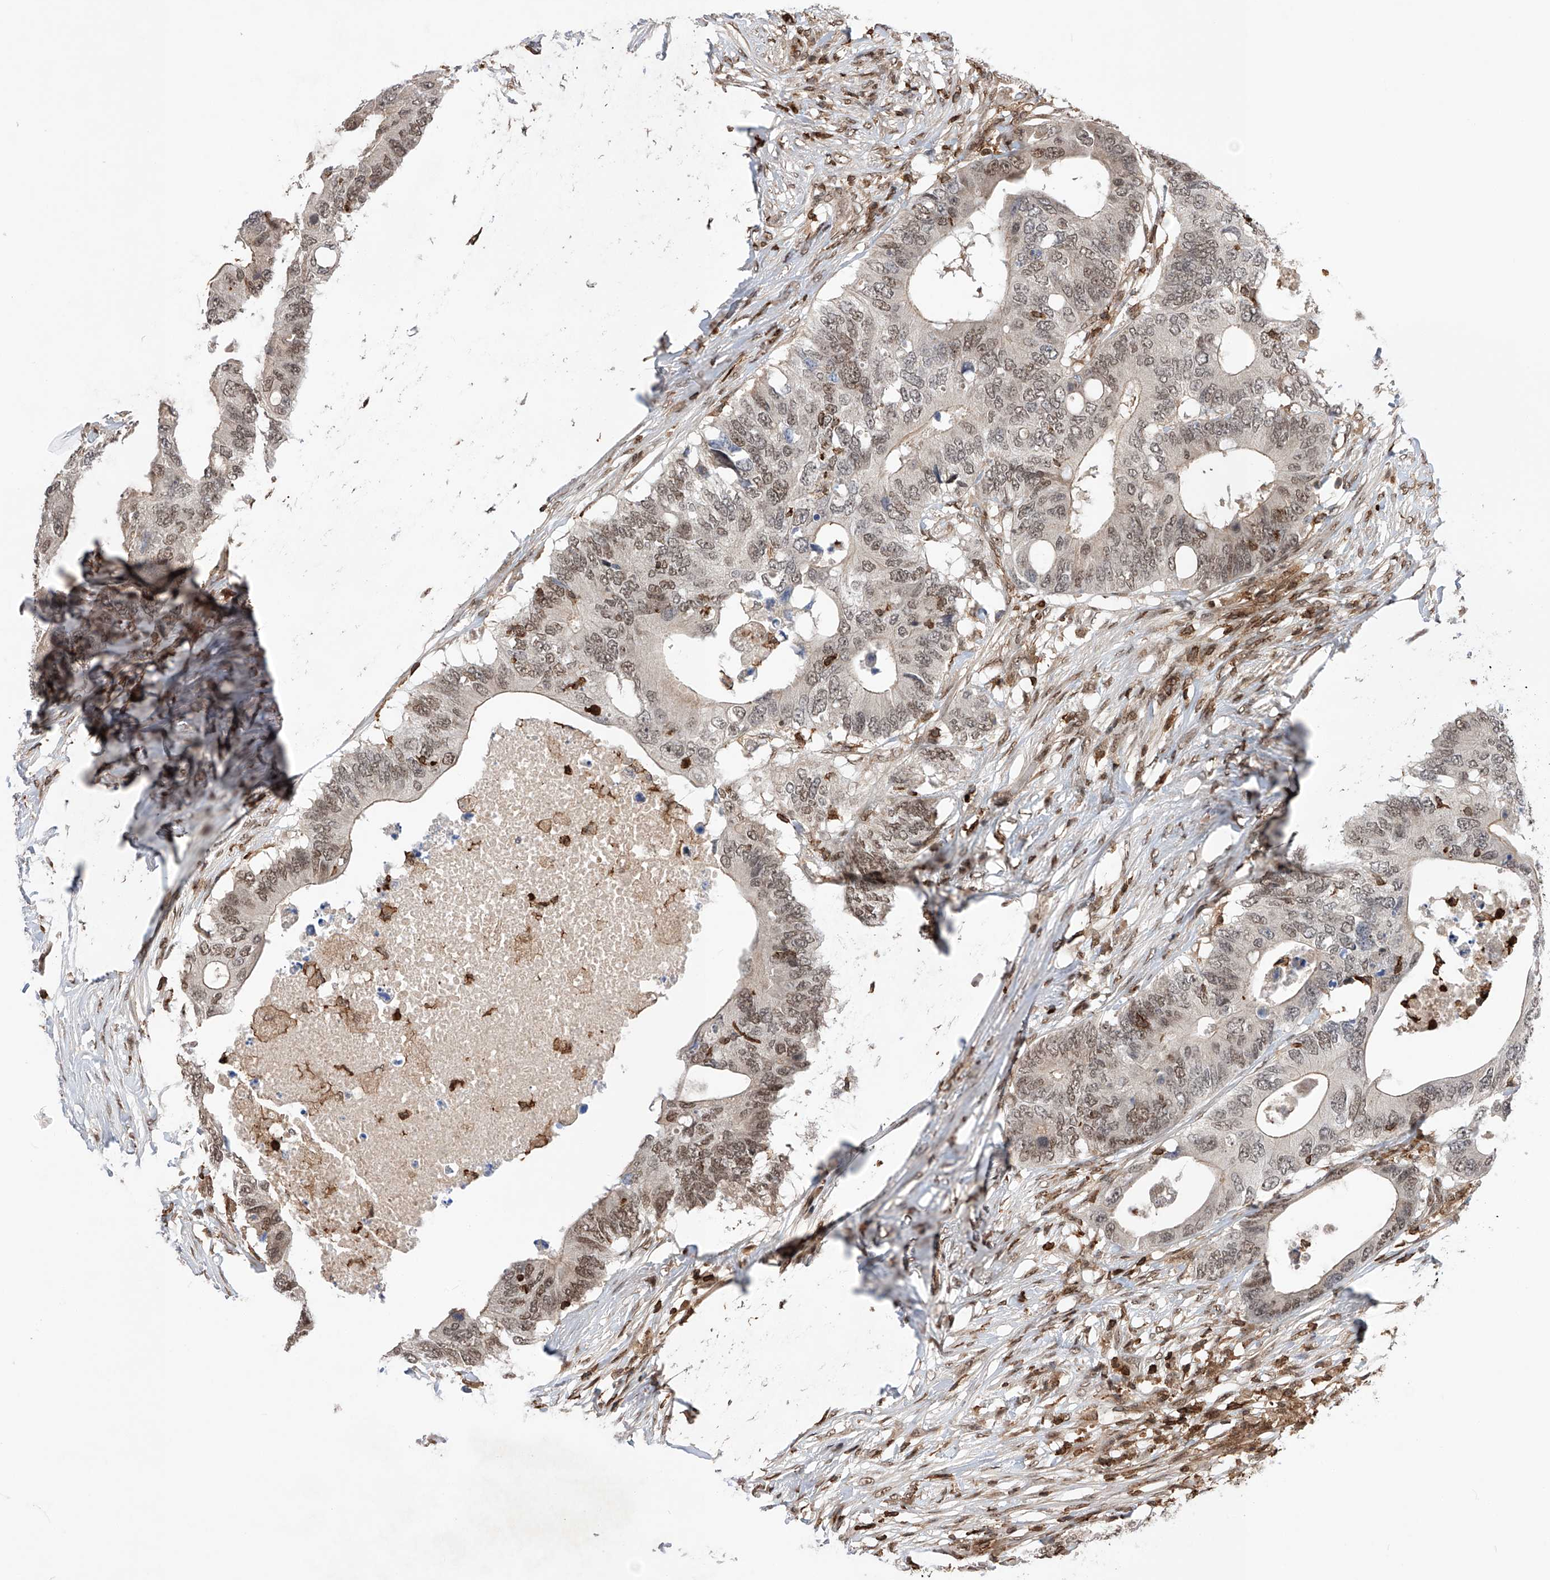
{"staining": {"intensity": "moderate", "quantity": "25%-75%", "location": "nuclear"}, "tissue": "colorectal cancer", "cell_type": "Tumor cells", "image_type": "cancer", "snomed": [{"axis": "morphology", "description": "Adenocarcinoma, NOS"}, {"axis": "topography", "description": "Colon"}], "caption": "Adenocarcinoma (colorectal) was stained to show a protein in brown. There is medium levels of moderate nuclear expression in approximately 25%-75% of tumor cells. (Brightfield microscopy of DAB IHC at high magnification).", "gene": "ZNF280D", "patient": {"sex": "male", "age": 71}}